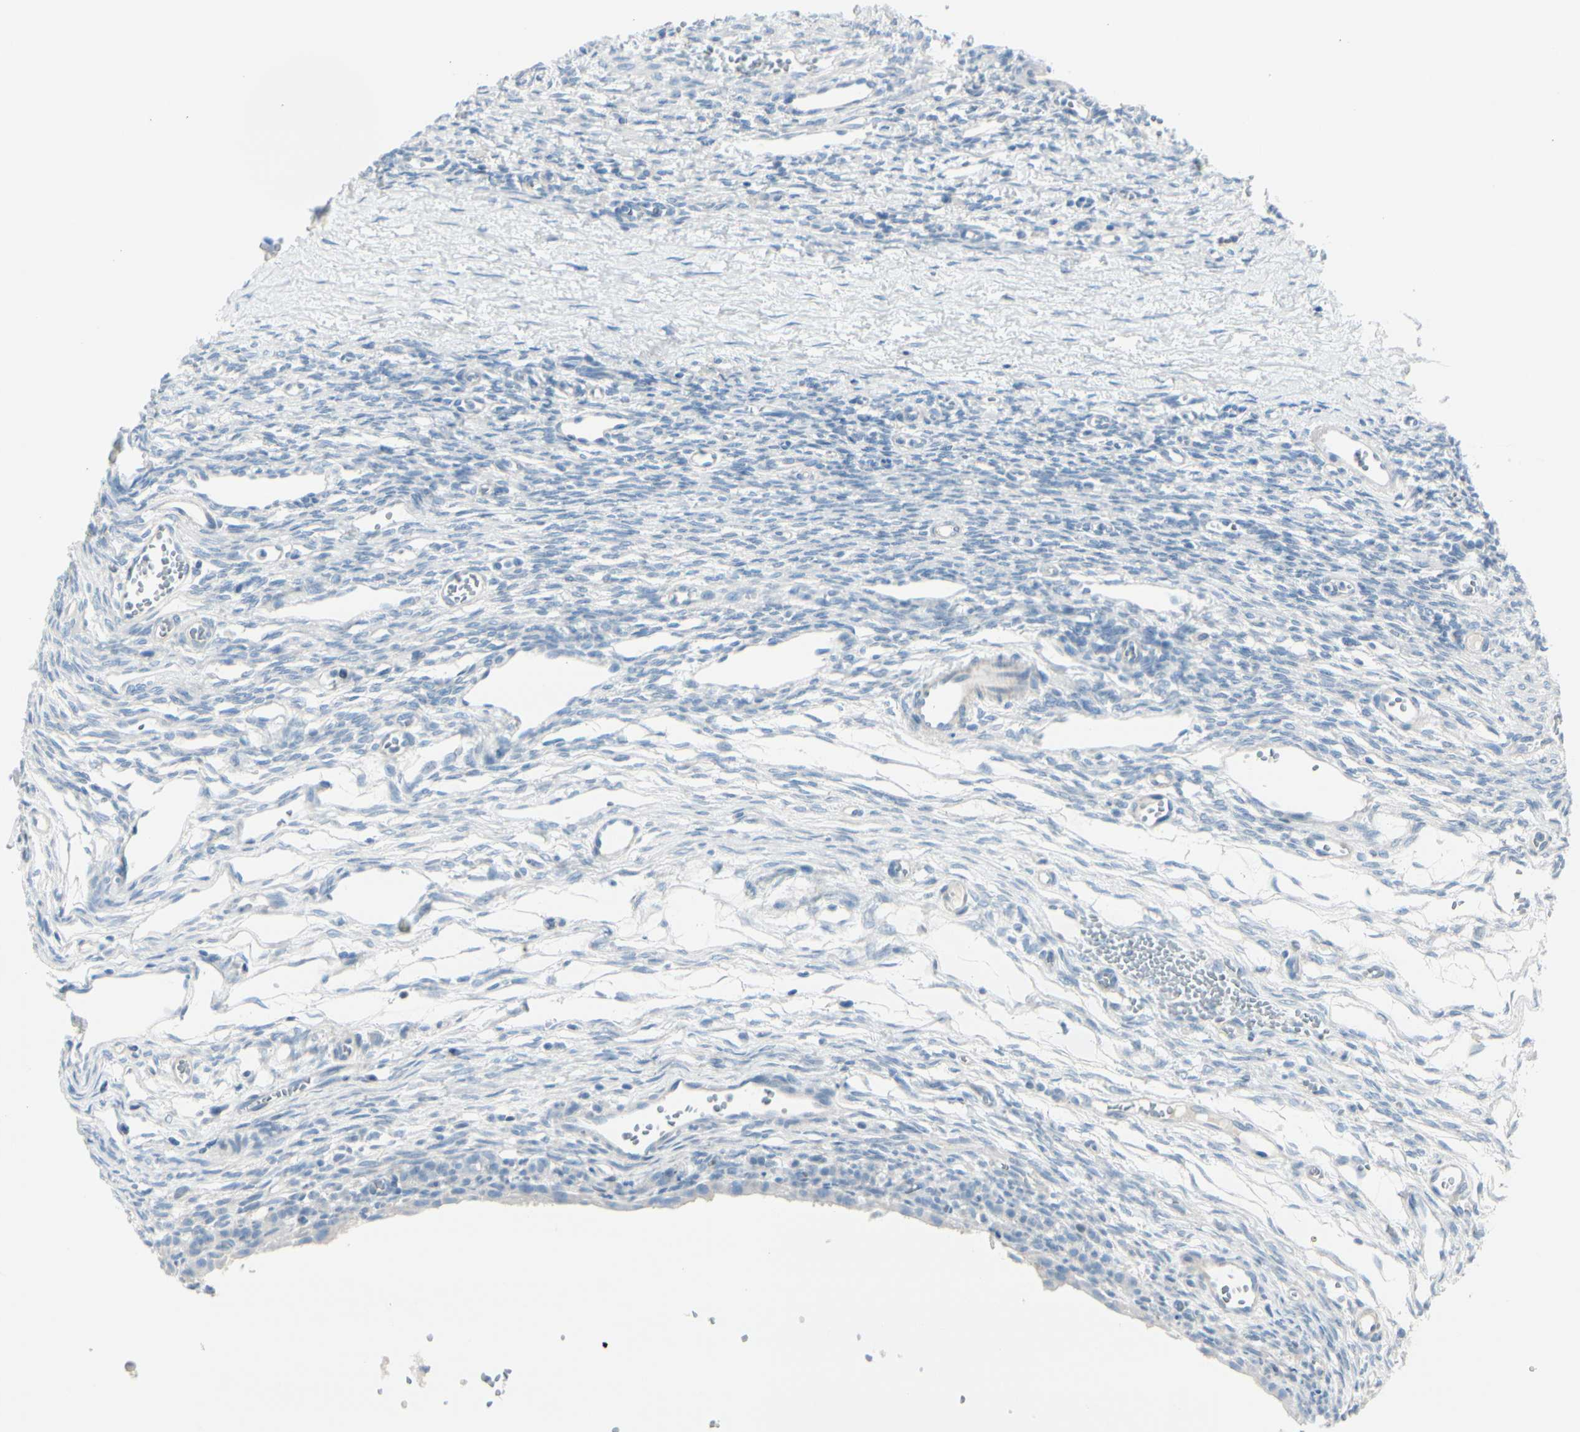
{"staining": {"intensity": "negative", "quantity": "none", "location": "none"}, "tissue": "ovary", "cell_type": "Ovarian stroma cells", "image_type": "normal", "snomed": [{"axis": "morphology", "description": "Normal tissue, NOS"}, {"axis": "topography", "description": "Ovary"}], "caption": "Human ovary stained for a protein using IHC reveals no expression in ovarian stroma cells.", "gene": "CDHR5", "patient": {"sex": "female", "age": 33}}